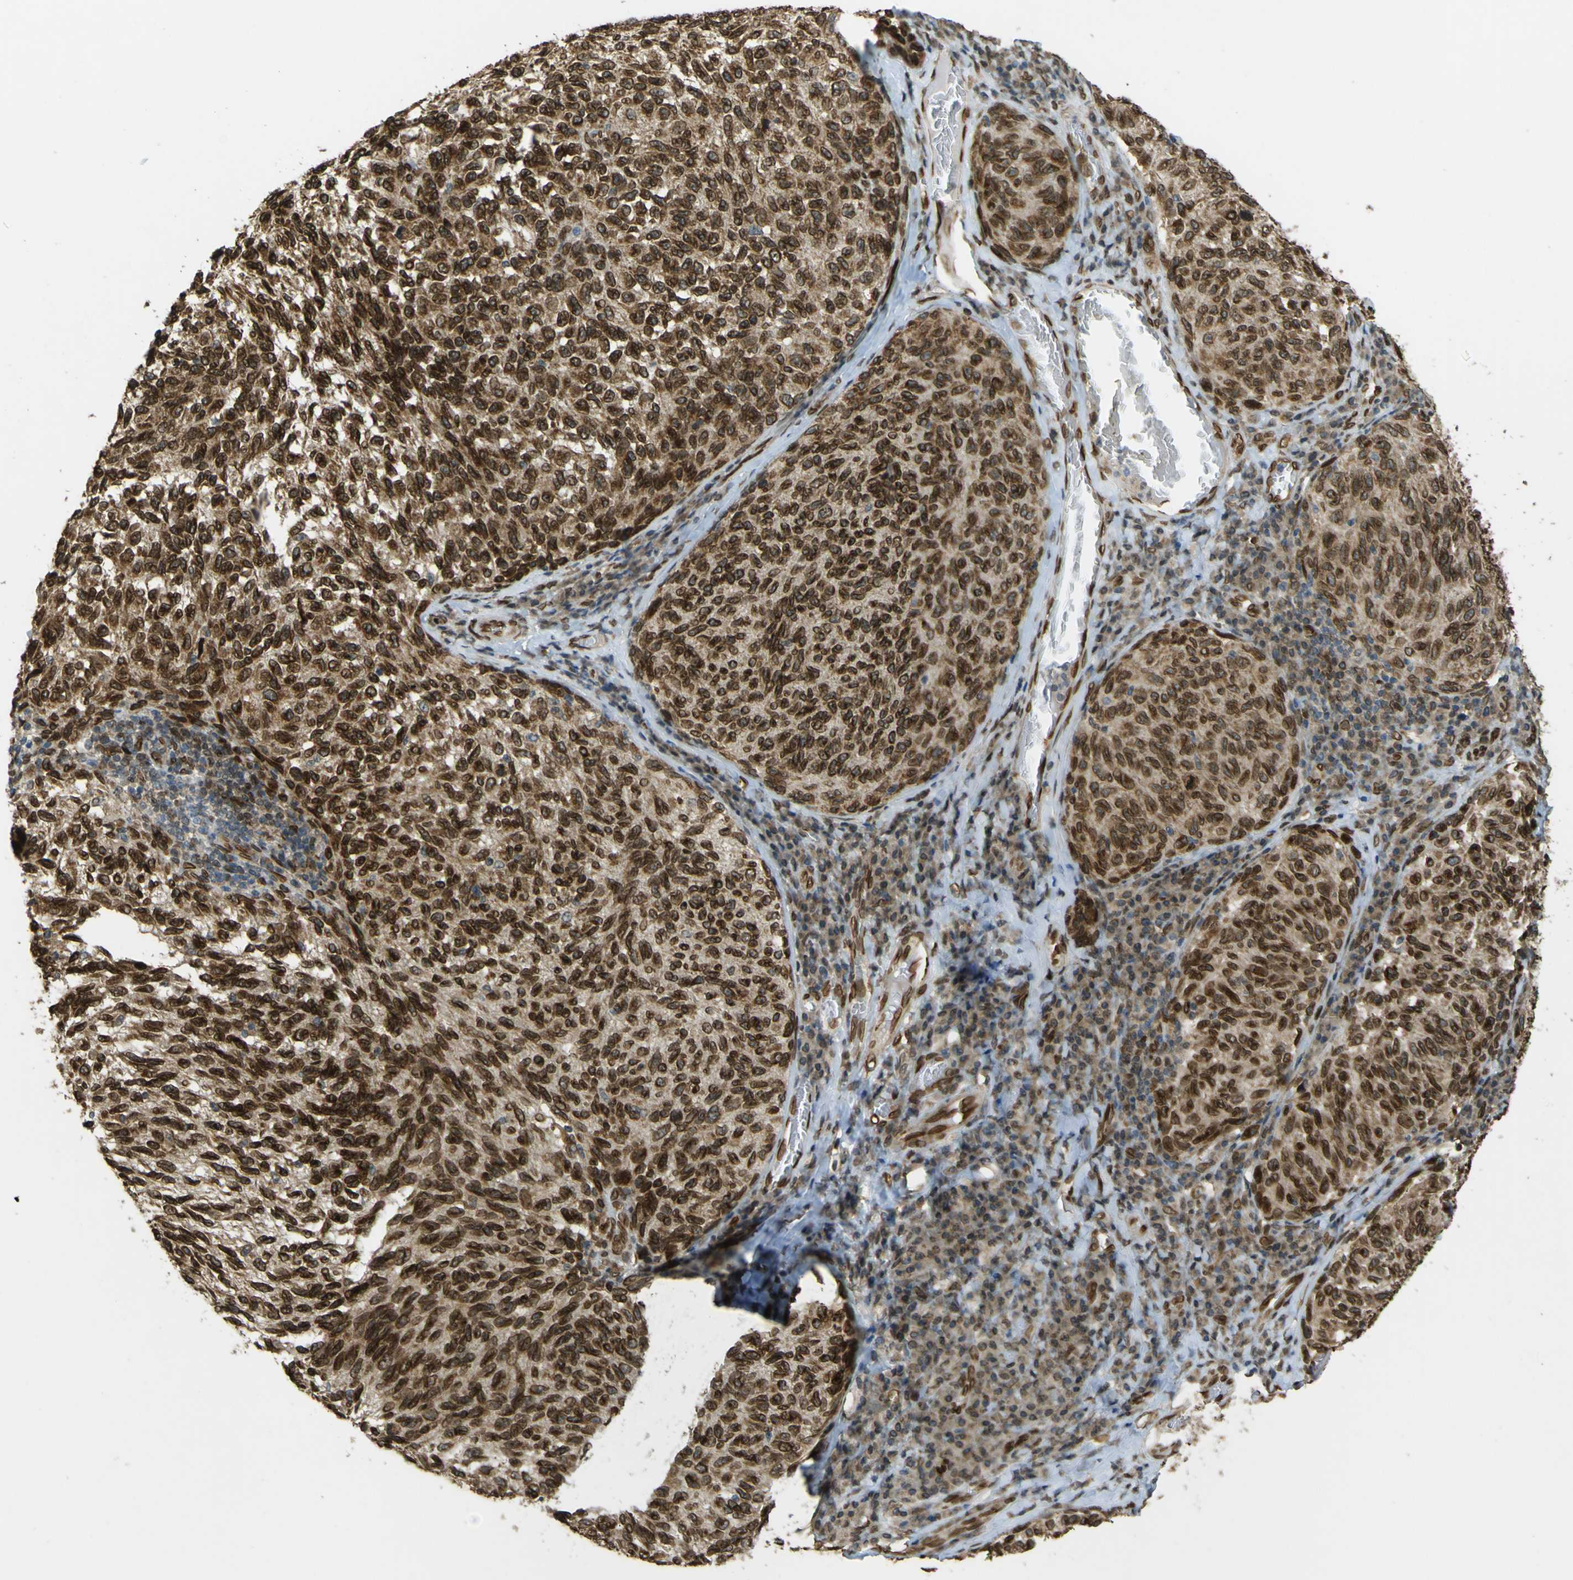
{"staining": {"intensity": "strong", "quantity": ">75%", "location": "cytoplasmic/membranous,nuclear"}, "tissue": "melanoma", "cell_type": "Tumor cells", "image_type": "cancer", "snomed": [{"axis": "morphology", "description": "Malignant melanoma, NOS"}, {"axis": "topography", "description": "Skin"}], "caption": "An immunohistochemistry (IHC) micrograph of tumor tissue is shown. Protein staining in brown shows strong cytoplasmic/membranous and nuclear positivity in melanoma within tumor cells.", "gene": "GALNT1", "patient": {"sex": "female", "age": 73}}